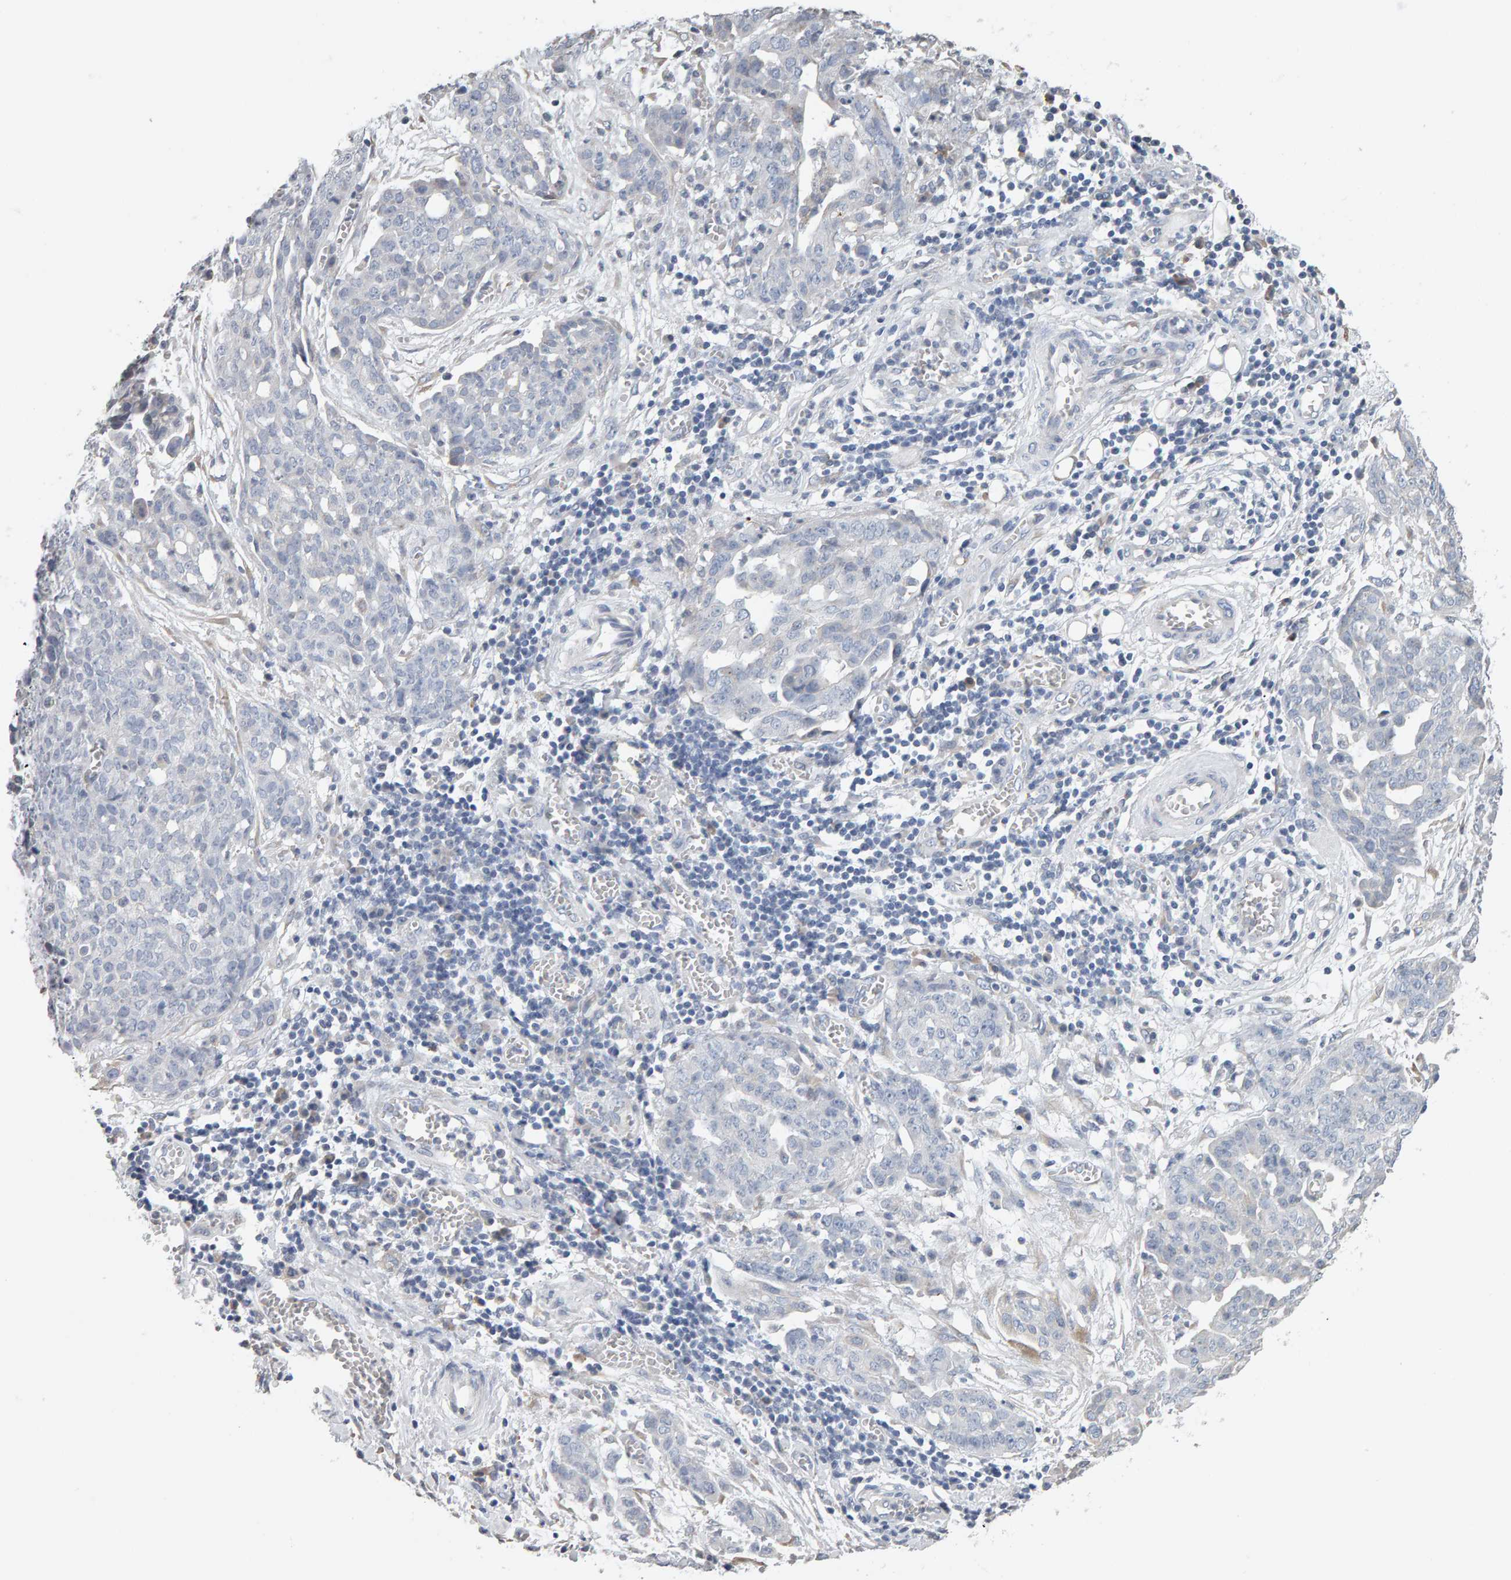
{"staining": {"intensity": "negative", "quantity": "none", "location": "none"}, "tissue": "ovarian cancer", "cell_type": "Tumor cells", "image_type": "cancer", "snomed": [{"axis": "morphology", "description": "Cystadenocarcinoma, serous, NOS"}, {"axis": "topography", "description": "Soft tissue"}, {"axis": "topography", "description": "Ovary"}], "caption": "Ovarian serous cystadenocarcinoma was stained to show a protein in brown. There is no significant staining in tumor cells. (DAB (3,3'-diaminobenzidine) immunohistochemistry visualized using brightfield microscopy, high magnification).", "gene": "ADHFE1", "patient": {"sex": "female", "age": 57}}